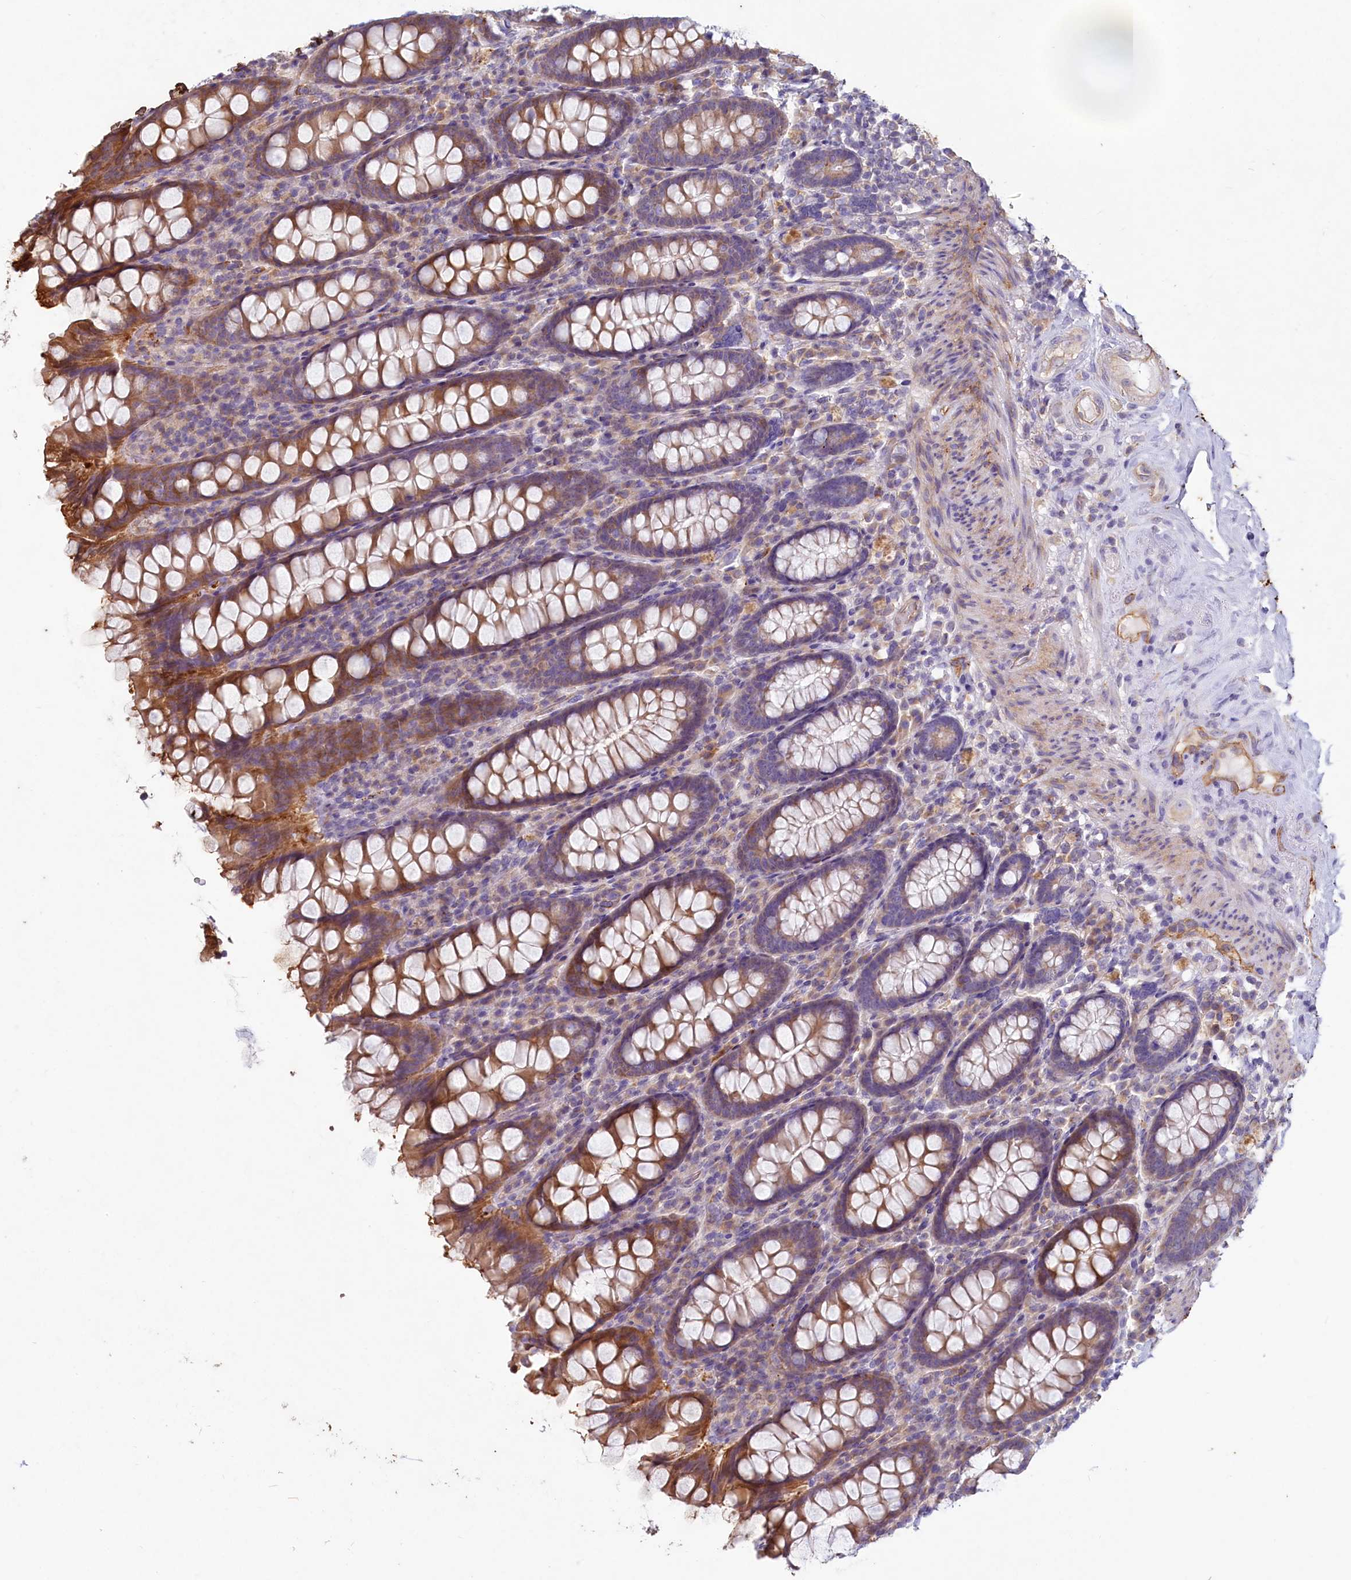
{"staining": {"intensity": "moderate", "quantity": ">75%", "location": "cytoplasmic/membranous"}, "tissue": "colon", "cell_type": "Endothelial cells", "image_type": "normal", "snomed": [{"axis": "morphology", "description": "Normal tissue, NOS"}, {"axis": "topography", "description": "Colon"}], "caption": "IHC micrograph of unremarkable human colon stained for a protein (brown), which shows medium levels of moderate cytoplasmic/membranous staining in approximately >75% of endothelial cells.", "gene": "LMOD3", "patient": {"sex": "female", "age": 79}}